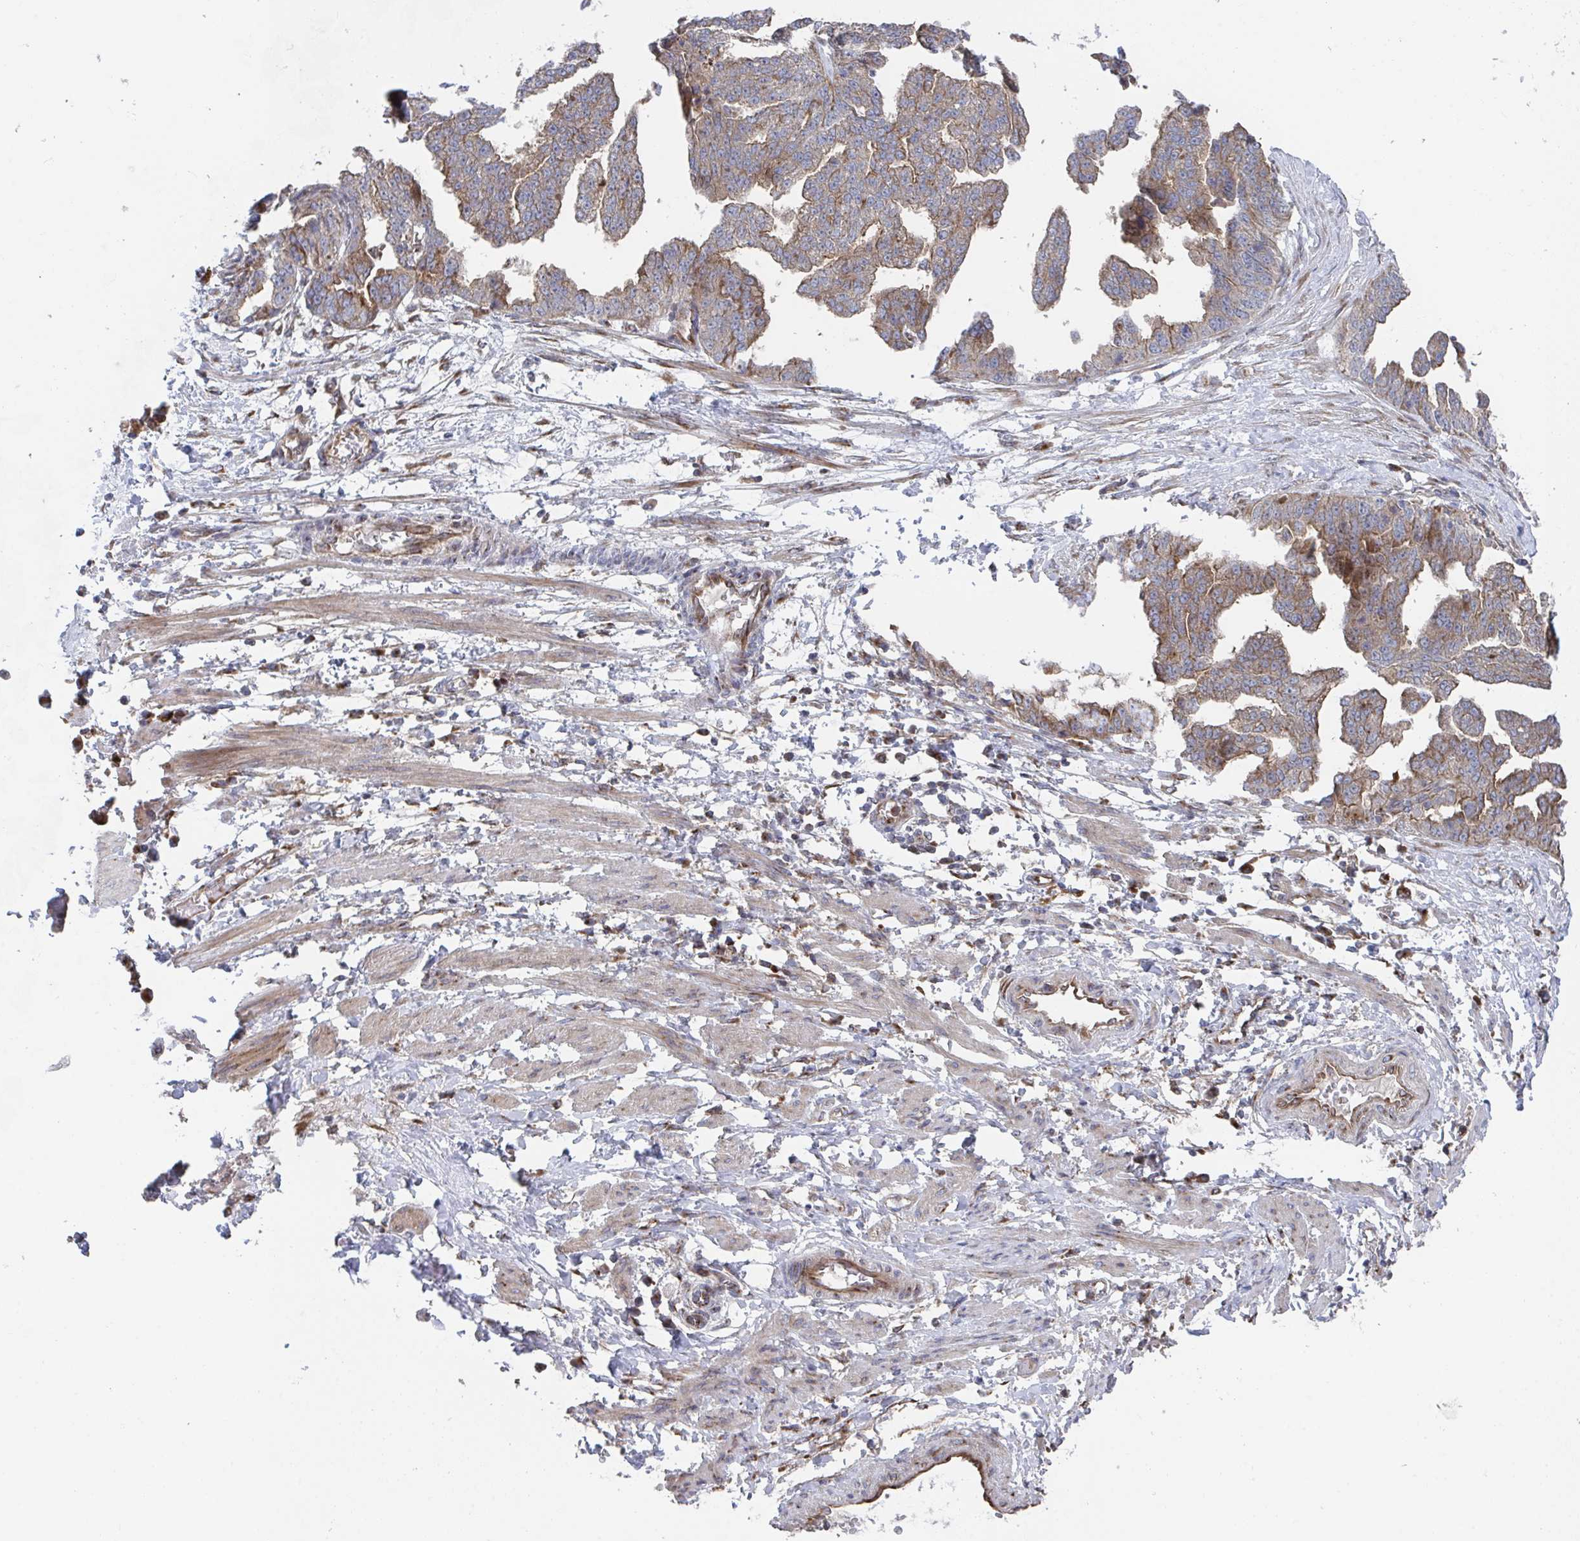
{"staining": {"intensity": "moderate", "quantity": "25%-75%", "location": "cytoplasmic/membranous"}, "tissue": "ovarian cancer", "cell_type": "Tumor cells", "image_type": "cancer", "snomed": [{"axis": "morphology", "description": "Cystadenocarcinoma, serous, NOS"}, {"axis": "topography", "description": "Ovary"}], "caption": "Ovarian cancer stained with IHC displays moderate cytoplasmic/membranous staining in about 25%-75% of tumor cells. (DAB (3,3'-diaminobenzidine) IHC with brightfield microscopy, high magnification).", "gene": "FJX1", "patient": {"sex": "female", "age": 58}}